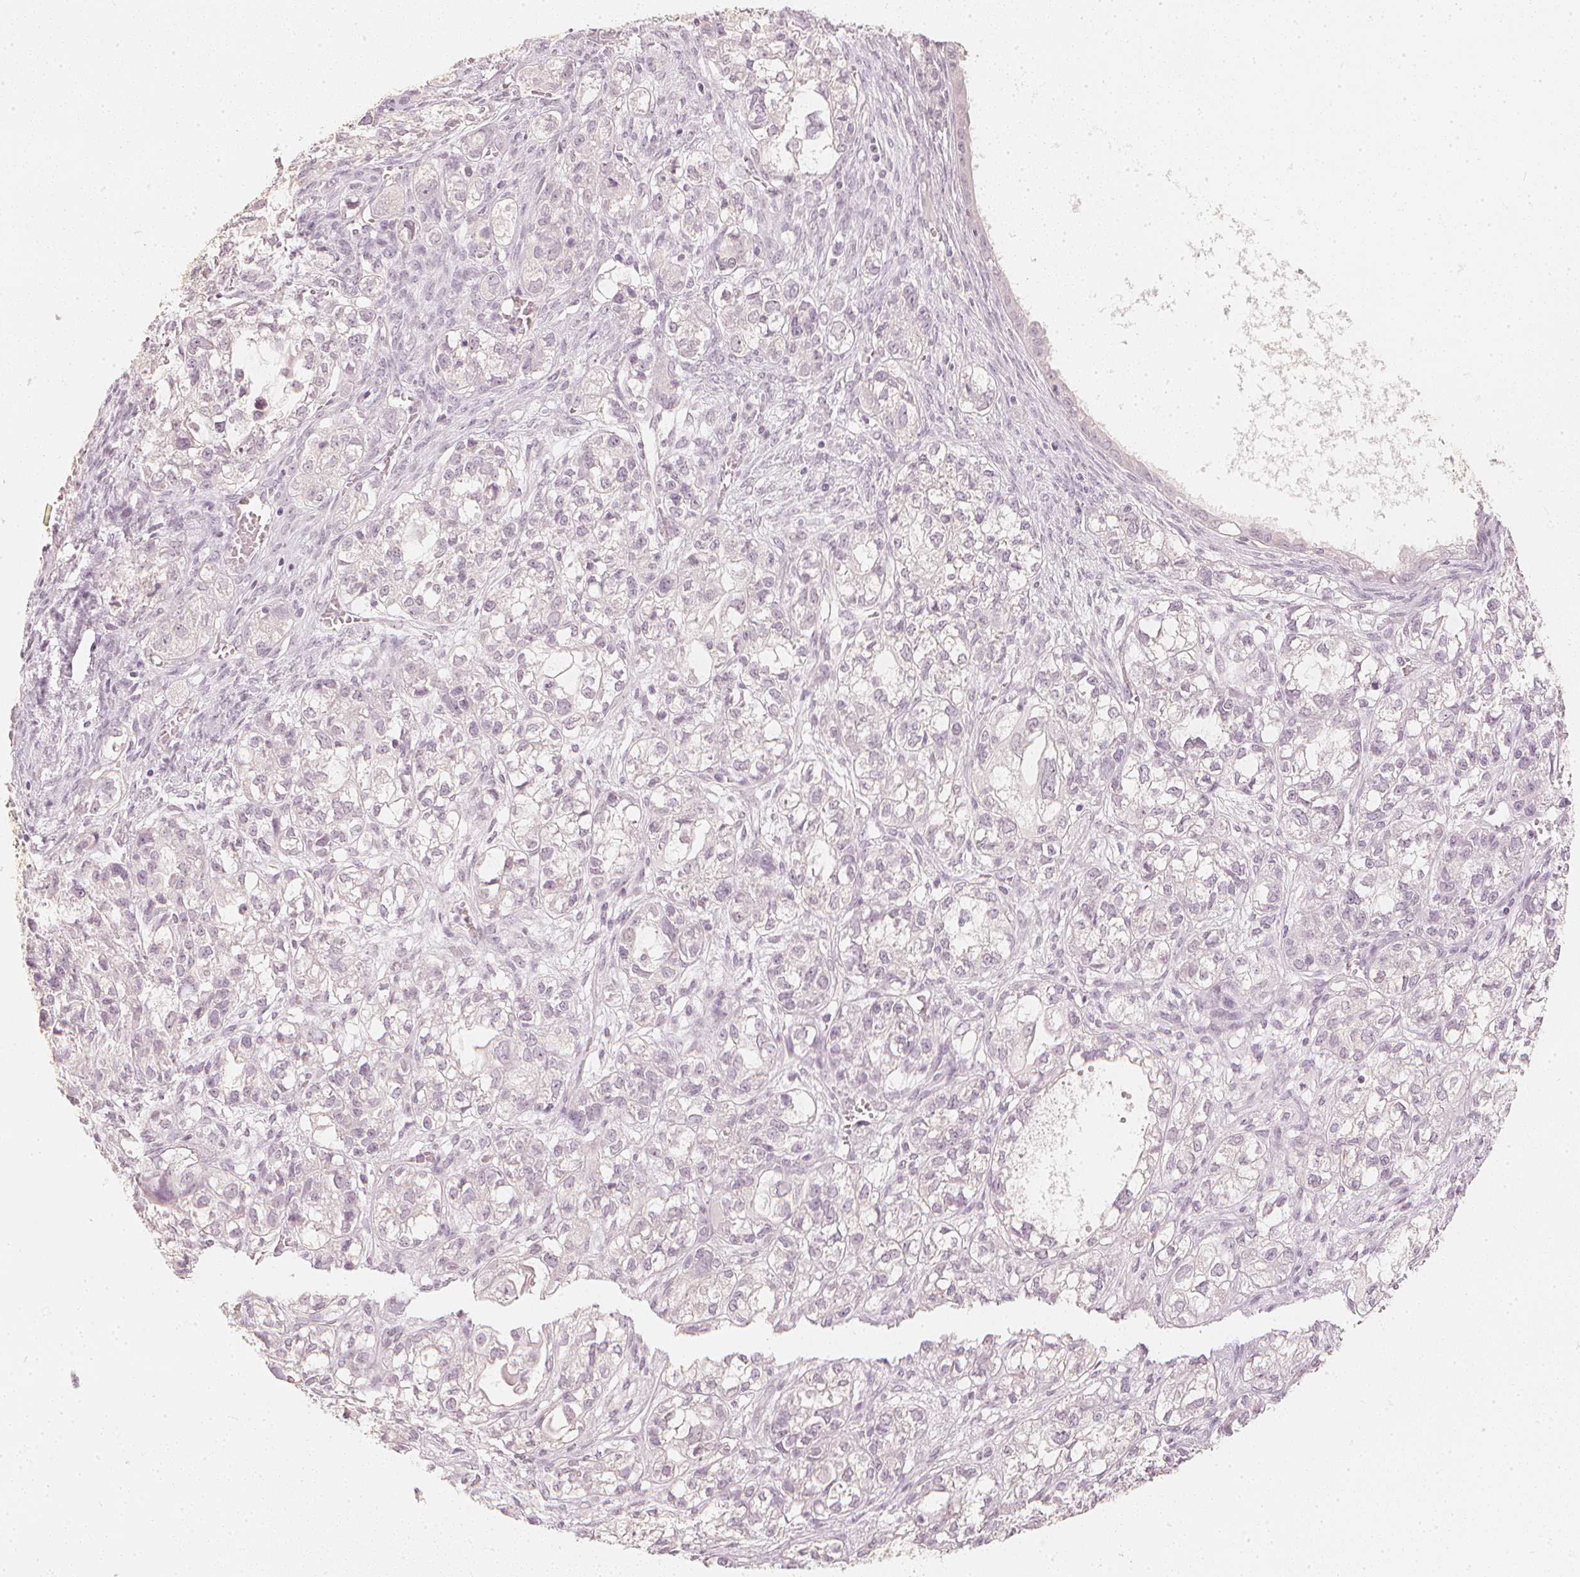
{"staining": {"intensity": "negative", "quantity": "none", "location": "none"}, "tissue": "ovarian cancer", "cell_type": "Tumor cells", "image_type": "cancer", "snomed": [{"axis": "morphology", "description": "Carcinoma, endometroid"}, {"axis": "topography", "description": "Ovary"}], "caption": "Endometroid carcinoma (ovarian) stained for a protein using IHC reveals no expression tumor cells.", "gene": "CALB1", "patient": {"sex": "female", "age": 64}}